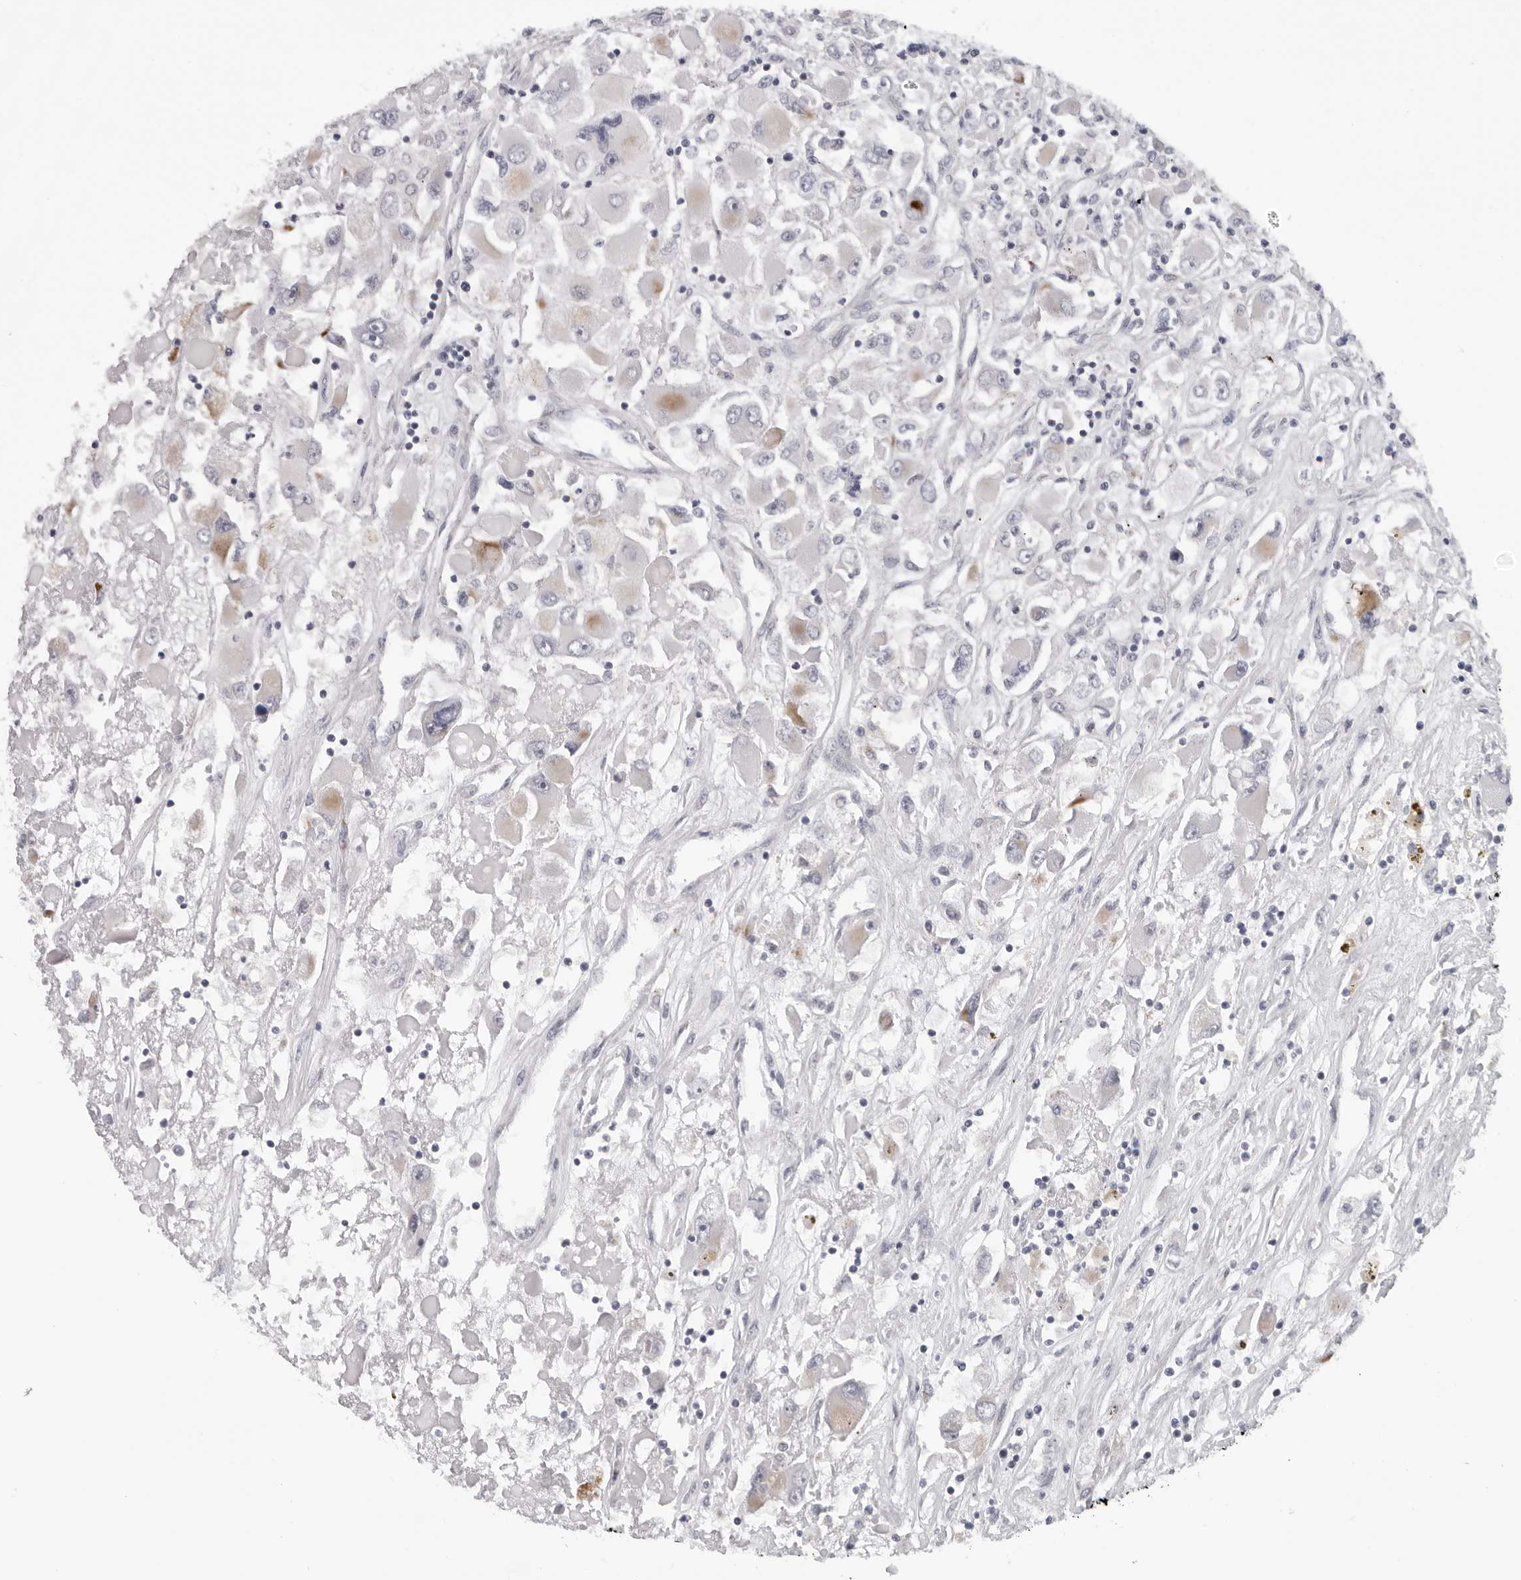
{"staining": {"intensity": "moderate", "quantity": "<25%", "location": "cytoplasmic/membranous"}, "tissue": "renal cancer", "cell_type": "Tumor cells", "image_type": "cancer", "snomed": [{"axis": "morphology", "description": "Adenocarcinoma, NOS"}, {"axis": "topography", "description": "Kidney"}], "caption": "Protein expression analysis of human renal cancer reveals moderate cytoplasmic/membranous positivity in approximately <25% of tumor cells.", "gene": "CPT2", "patient": {"sex": "female", "age": 52}}